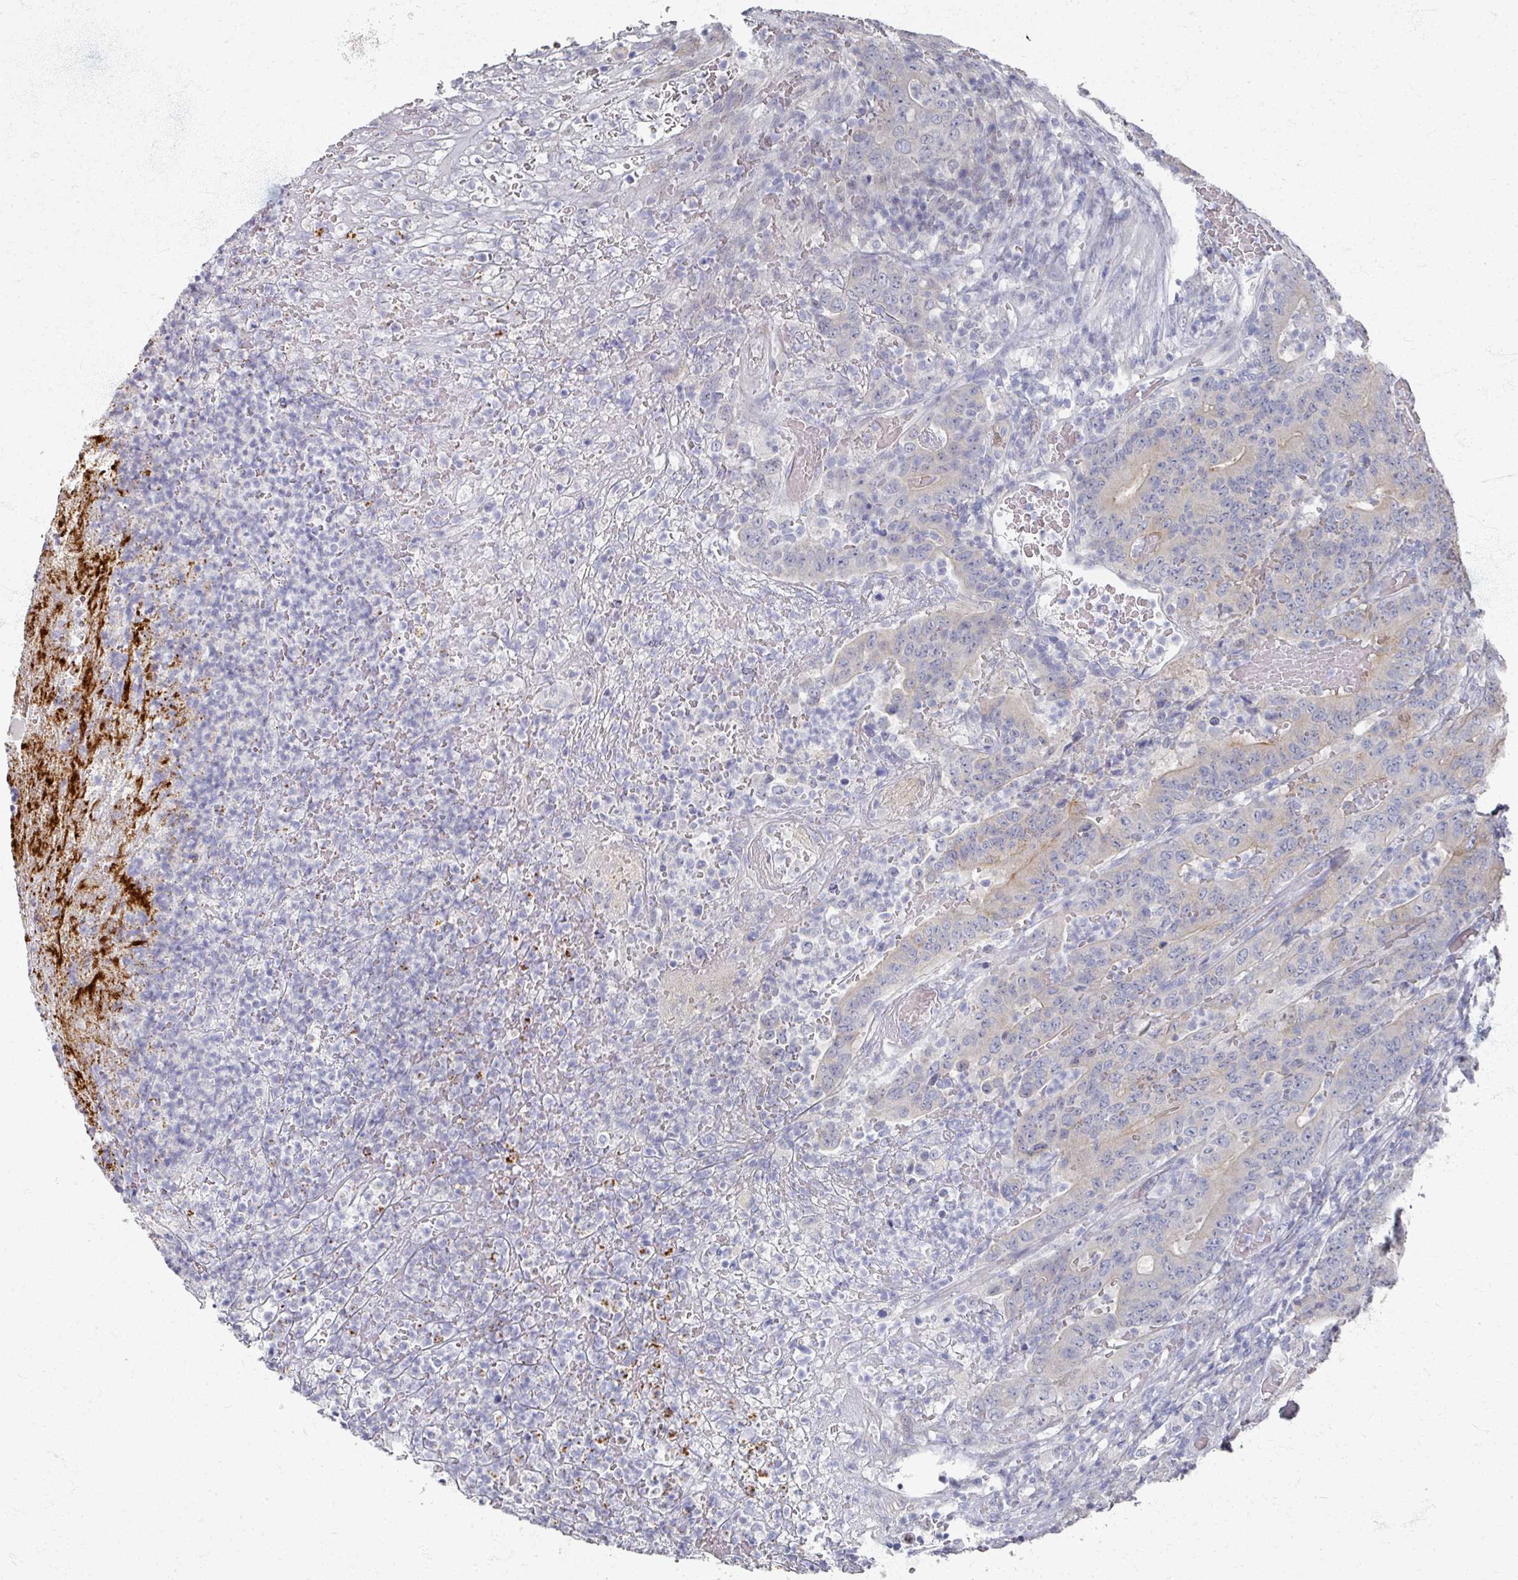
{"staining": {"intensity": "weak", "quantity": "<25%", "location": "cytoplasmic/membranous"}, "tissue": "colorectal cancer", "cell_type": "Tumor cells", "image_type": "cancer", "snomed": [{"axis": "morphology", "description": "Adenocarcinoma, NOS"}, {"axis": "topography", "description": "Colon"}], "caption": "DAB immunohistochemical staining of colorectal cancer shows no significant expression in tumor cells. Nuclei are stained in blue.", "gene": "TTYH3", "patient": {"sex": "female", "age": 75}}